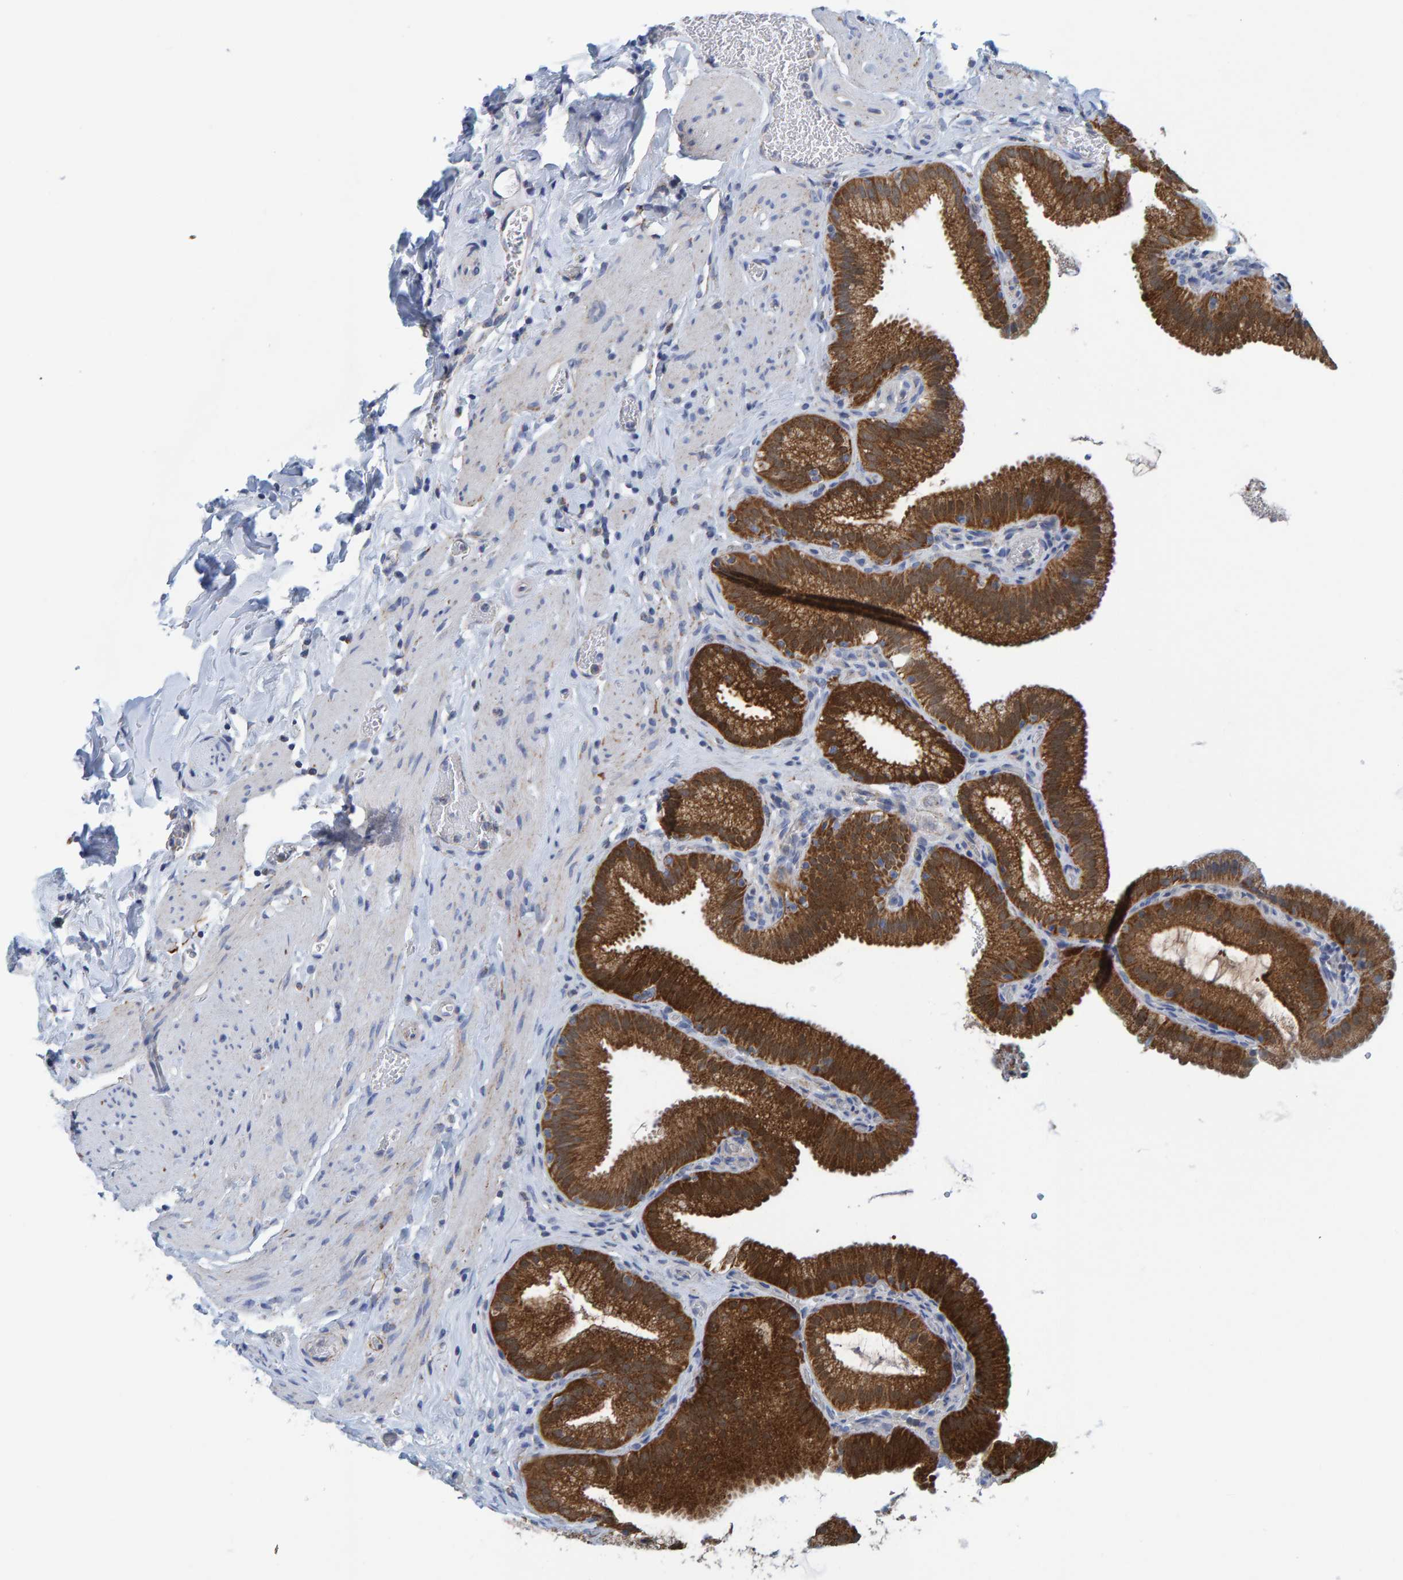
{"staining": {"intensity": "moderate", "quantity": ">75%", "location": "cytoplasmic/membranous"}, "tissue": "gallbladder", "cell_type": "Glandular cells", "image_type": "normal", "snomed": [{"axis": "morphology", "description": "Normal tissue, NOS"}, {"axis": "topography", "description": "Gallbladder"}], "caption": "The micrograph reveals immunohistochemical staining of benign gallbladder. There is moderate cytoplasmic/membranous staining is present in about >75% of glandular cells.", "gene": "MRPS7", "patient": {"sex": "male", "age": 54}}